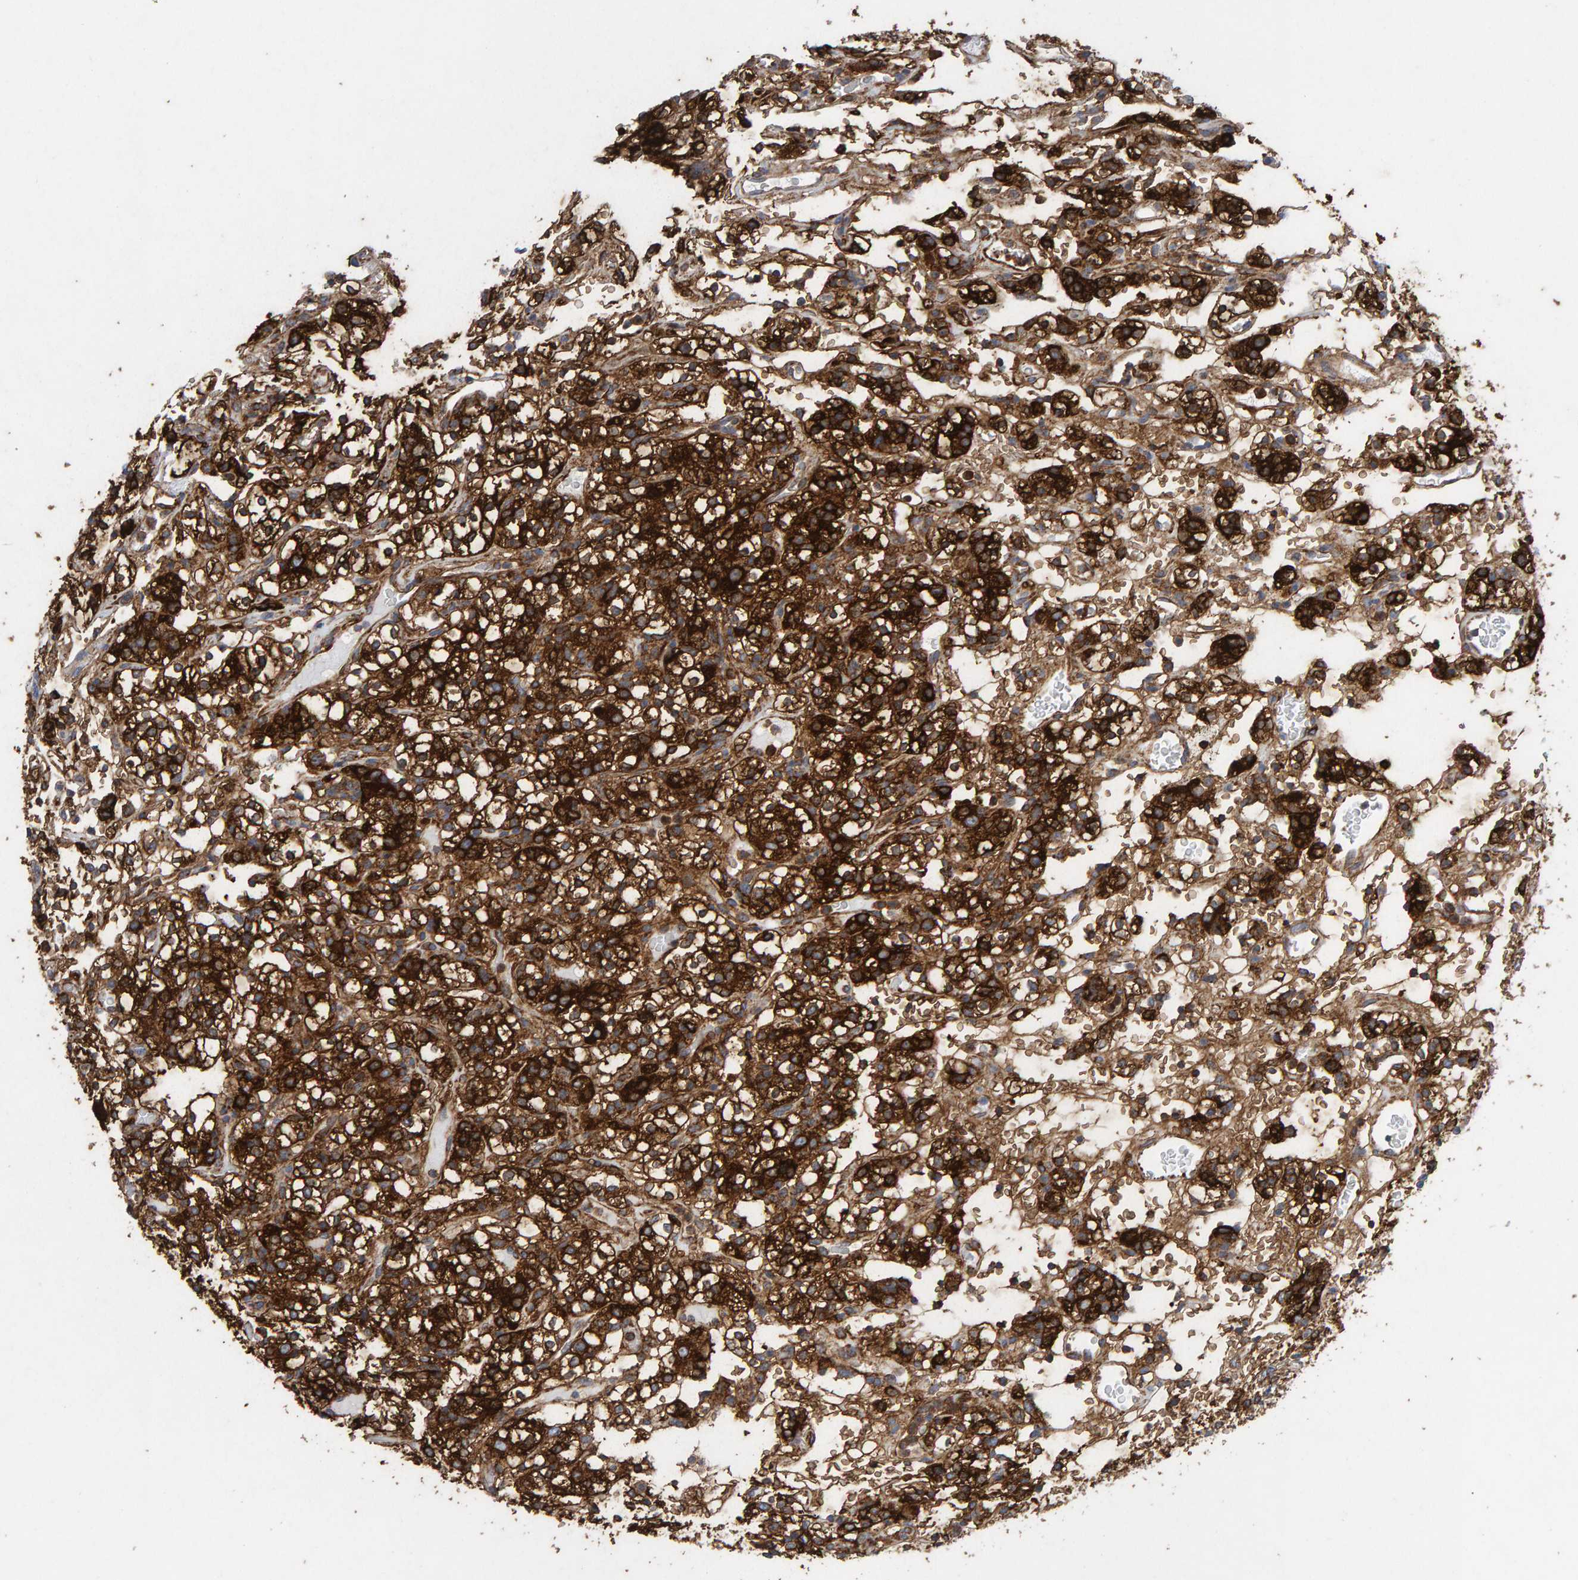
{"staining": {"intensity": "strong", "quantity": ">75%", "location": "cytoplasmic/membranous"}, "tissue": "renal cancer", "cell_type": "Tumor cells", "image_type": "cancer", "snomed": [{"axis": "morphology", "description": "Normal tissue, NOS"}, {"axis": "morphology", "description": "Adenocarcinoma, NOS"}, {"axis": "topography", "description": "Kidney"}], "caption": "Immunohistochemistry (IHC) (DAB (3,3'-diaminobenzidine)) staining of human renal cancer exhibits strong cytoplasmic/membranous protein staining in about >75% of tumor cells. (DAB IHC with brightfield microscopy, high magnification).", "gene": "MVP", "patient": {"sex": "female", "age": 72}}